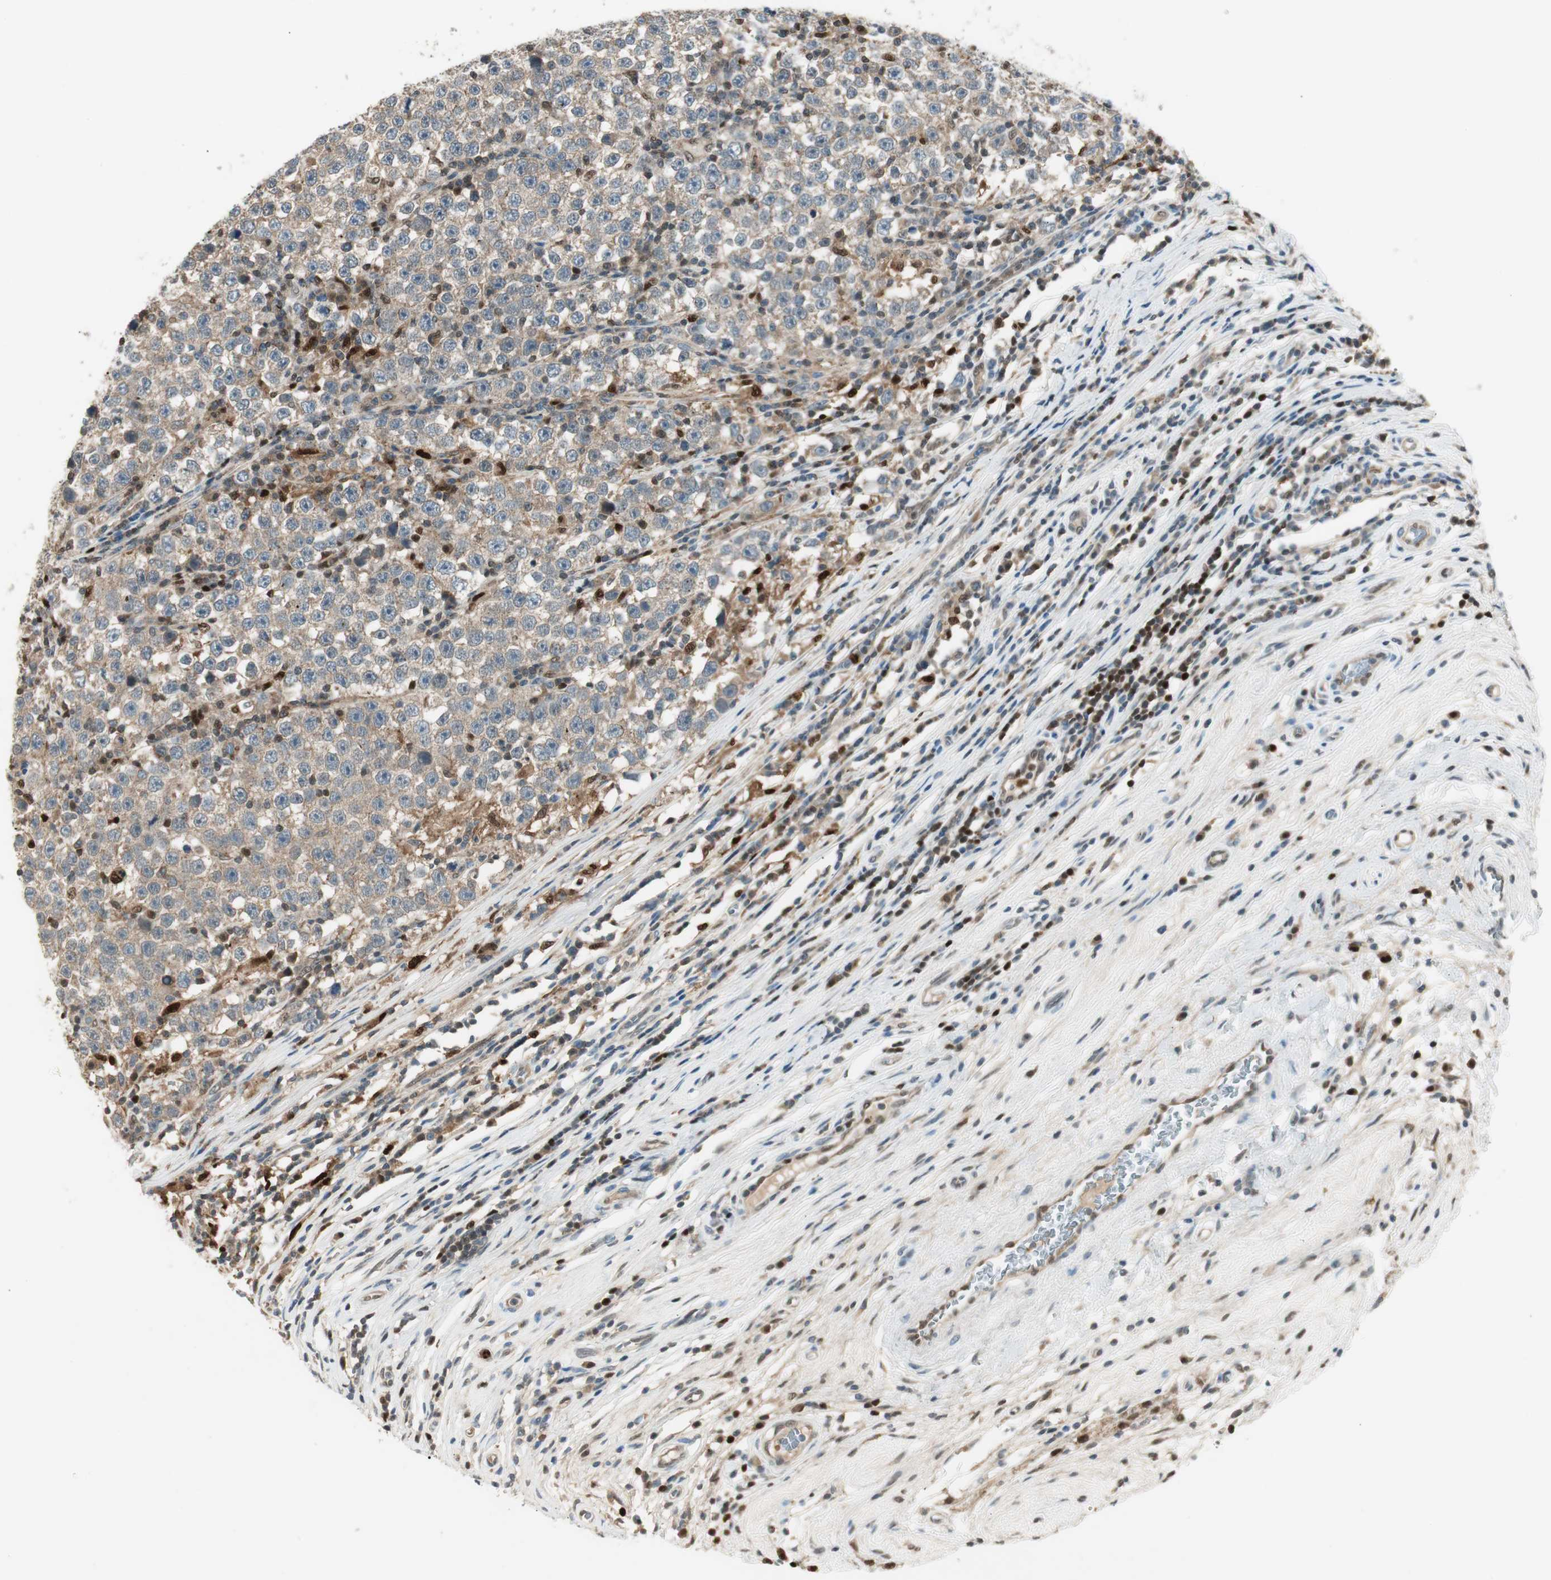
{"staining": {"intensity": "weak", "quantity": "25%-75%", "location": "cytoplasmic/membranous"}, "tissue": "testis cancer", "cell_type": "Tumor cells", "image_type": "cancer", "snomed": [{"axis": "morphology", "description": "Seminoma, NOS"}, {"axis": "topography", "description": "Testis"}], "caption": "This is an image of immunohistochemistry staining of testis cancer, which shows weak staining in the cytoplasmic/membranous of tumor cells.", "gene": "LTA4H", "patient": {"sex": "male", "age": 43}}